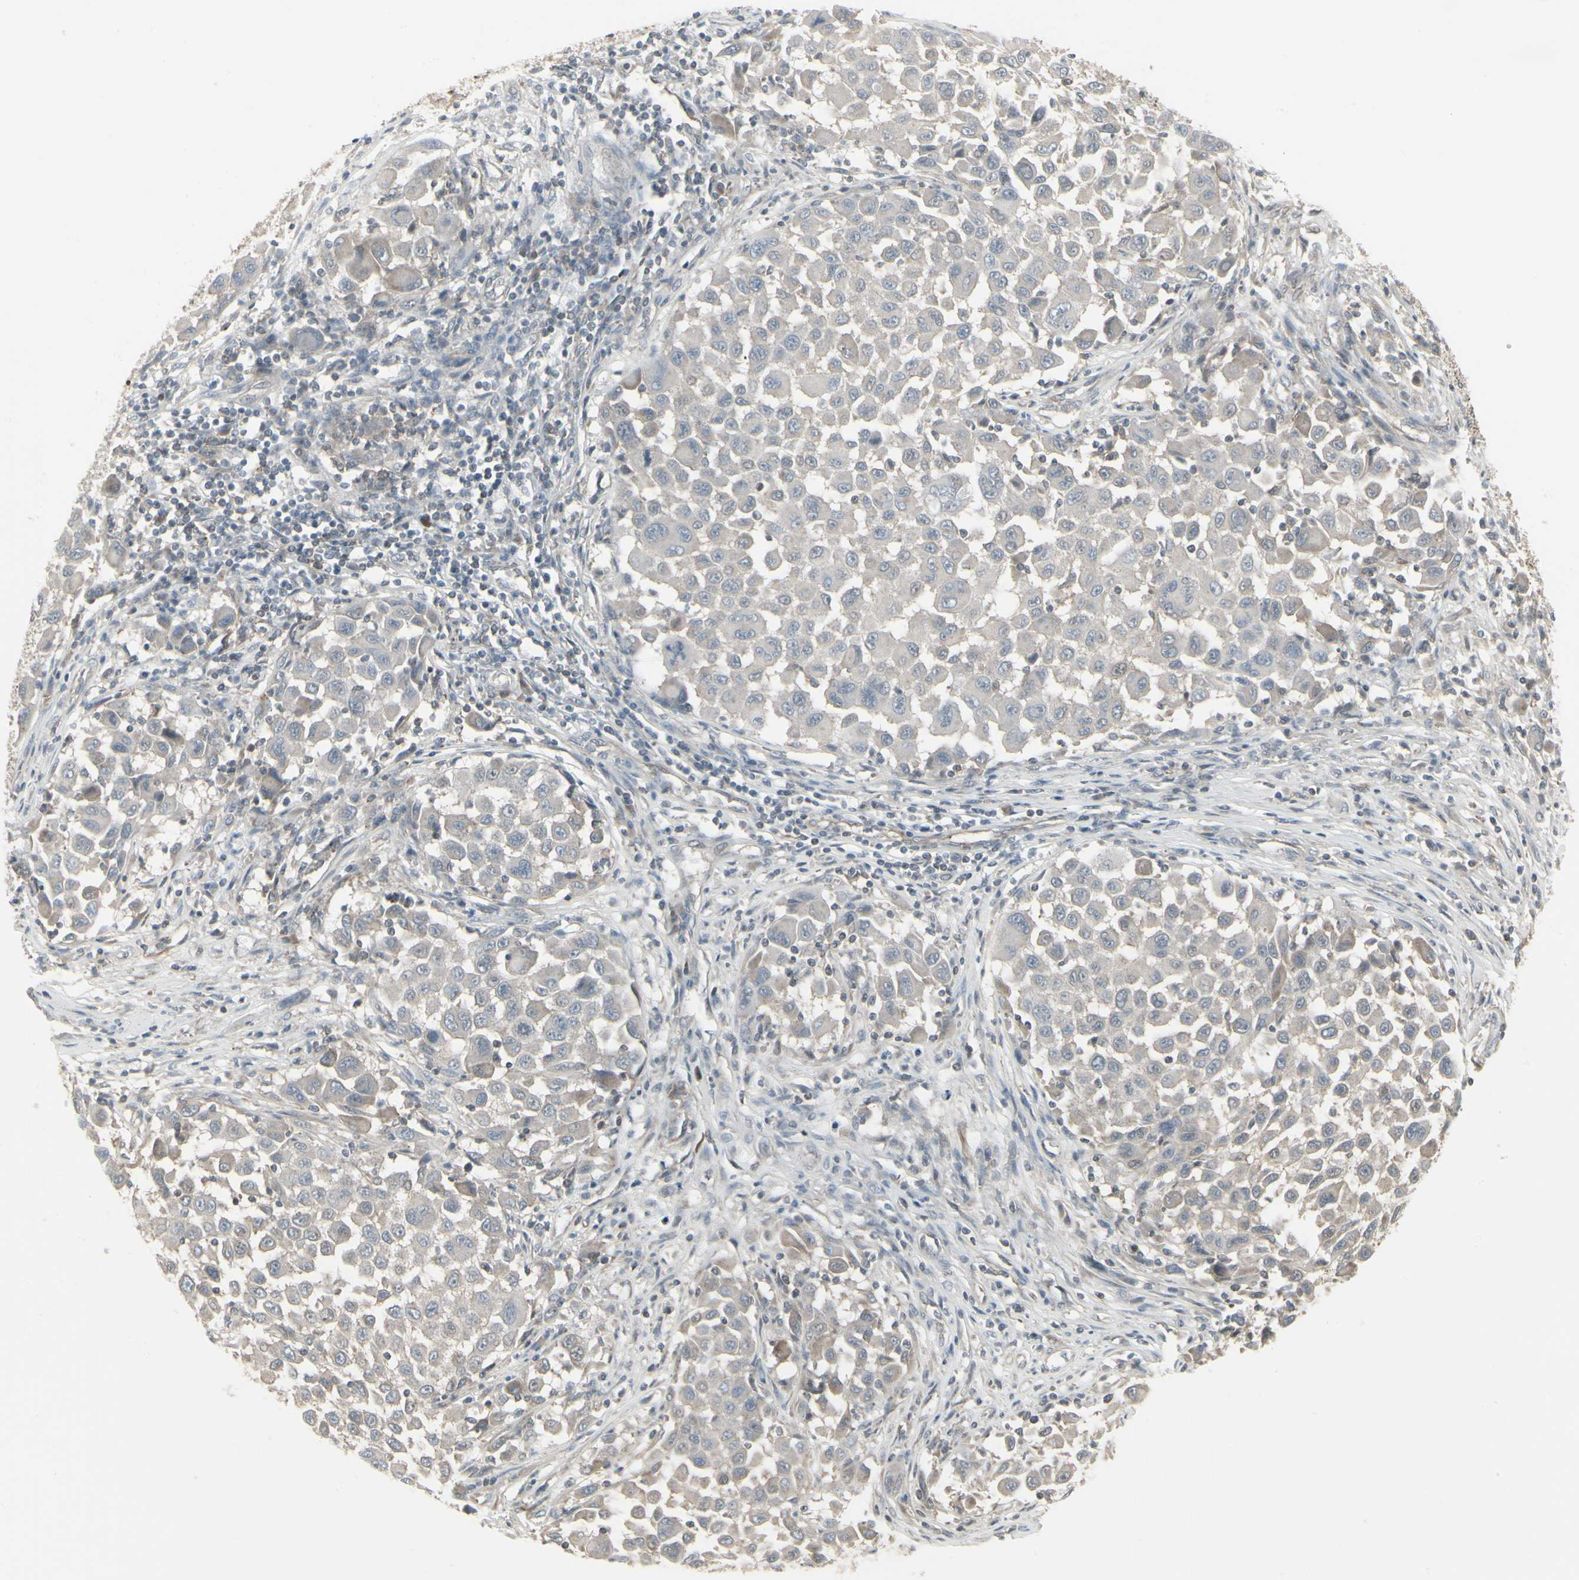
{"staining": {"intensity": "weak", "quantity": ">75%", "location": "cytoplasmic/membranous"}, "tissue": "melanoma", "cell_type": "Tumor cells", "image_type": "cancer", "snomed": [{"axis": "morphology", "description": "Malignant melanoma, Metastatic site"}, {"axis": "topography", "description": "Lymph node"}], "caption": "Melanoma was stained to show a protein in brown. There is low levels of weak cytoplasmic/membranous positivity in approximately >75% of tumor cells. (DAB IHC with brightfield microscopy, high magnification).", "gene": "EPS15", "patient": {"sex": "male", "age": 61}}